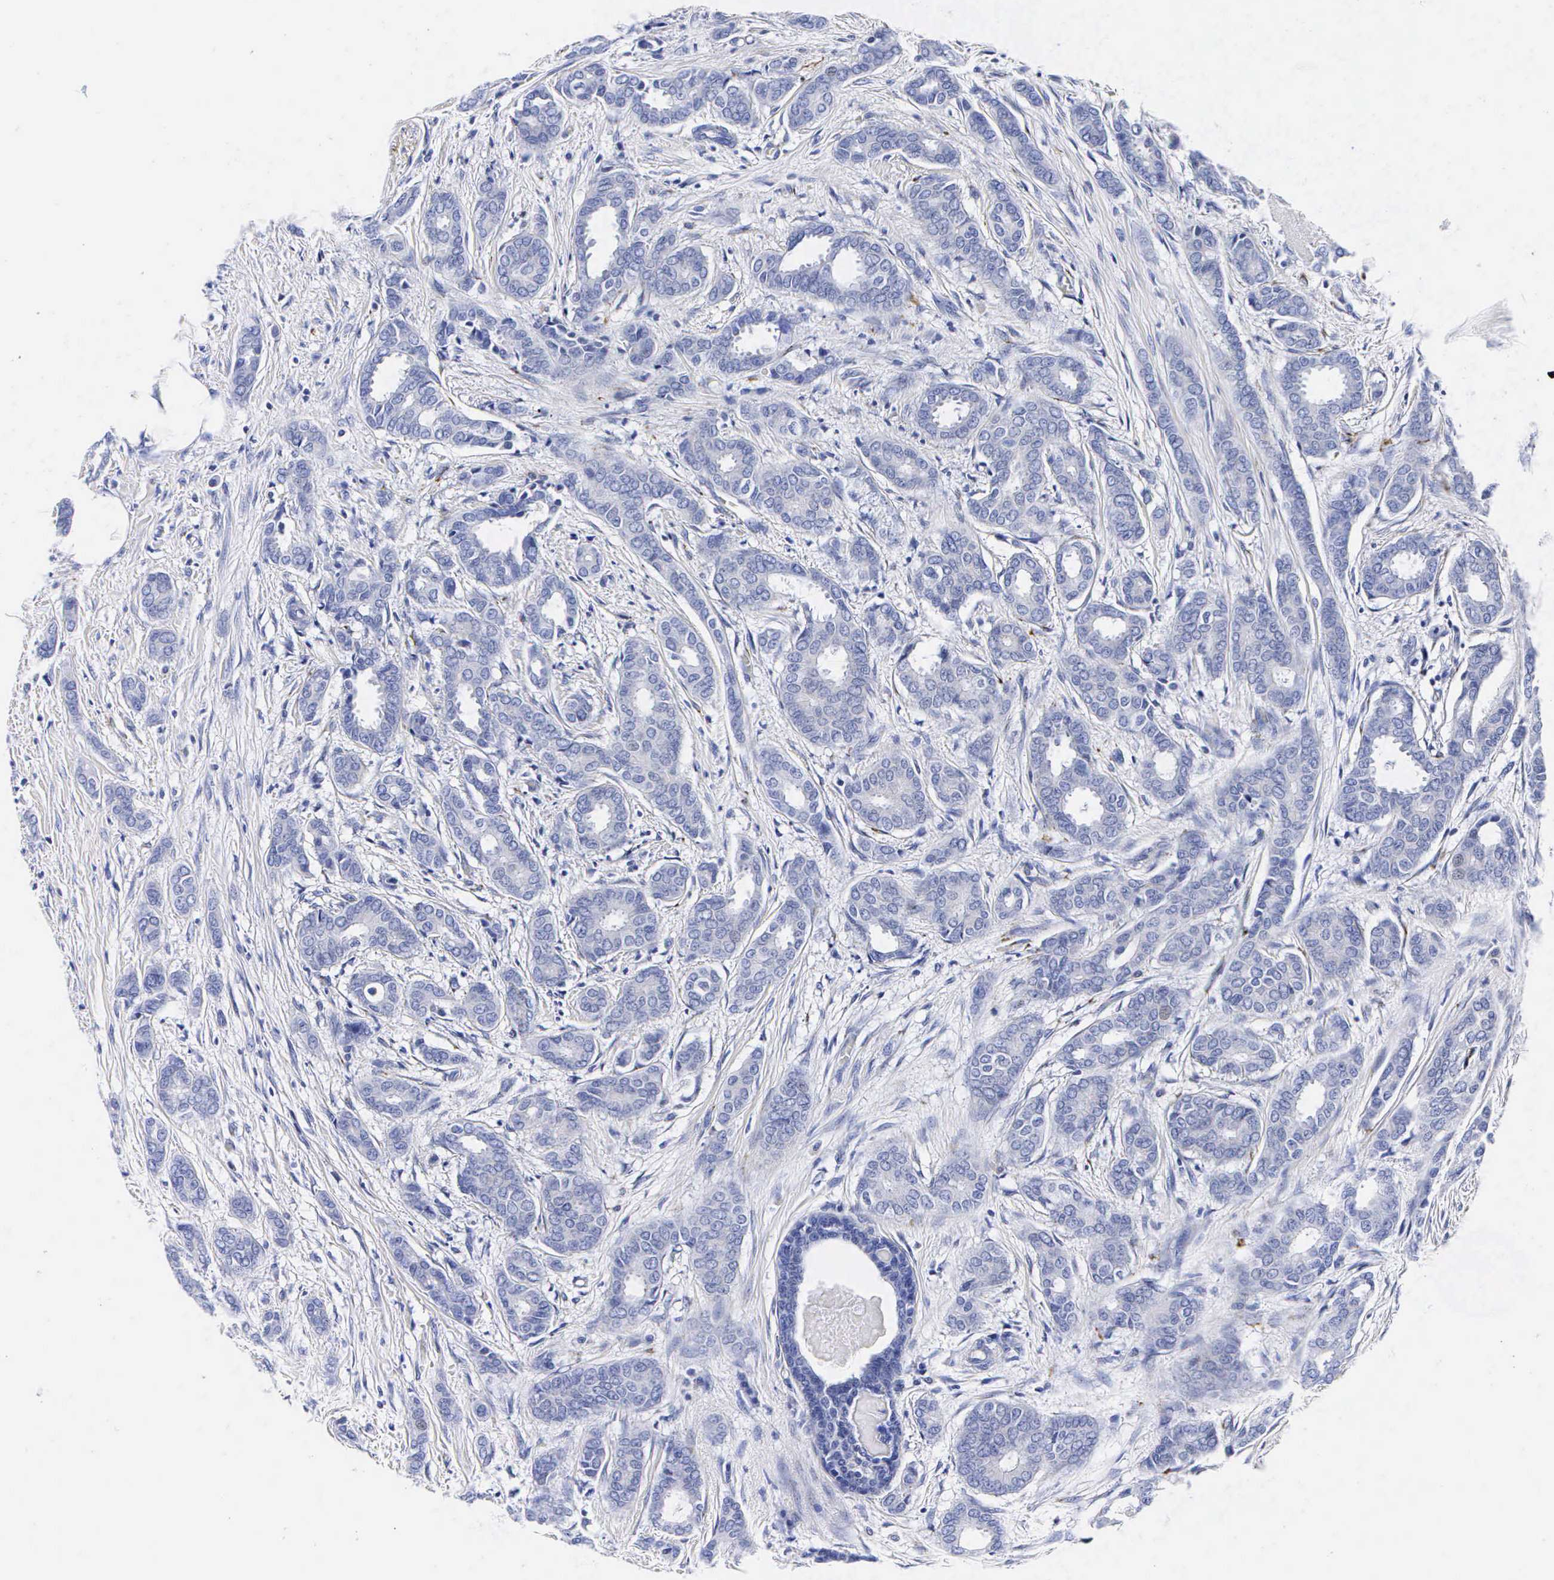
{"staining": {"intensity": "negative", "quantity": "none", "location": "none"}, "tissue": "breast cancer", "cell_type": "Tumor cells", "image_type": "cancer", "snomed": [{"axis": "morphology", "description": "Duct carcinoma"}, {"axis": "topography", "description": "Breast"}], "caption": "Immunohistochemistry photomicrograph of neoplastic tissue: human breast cancer (infiltrating ductal carcinoma) stained with DAB exhibits no significant protein staining in tumor cells.", "gene": "ENO2", "patient": {"sex": "female", "age": 50}}